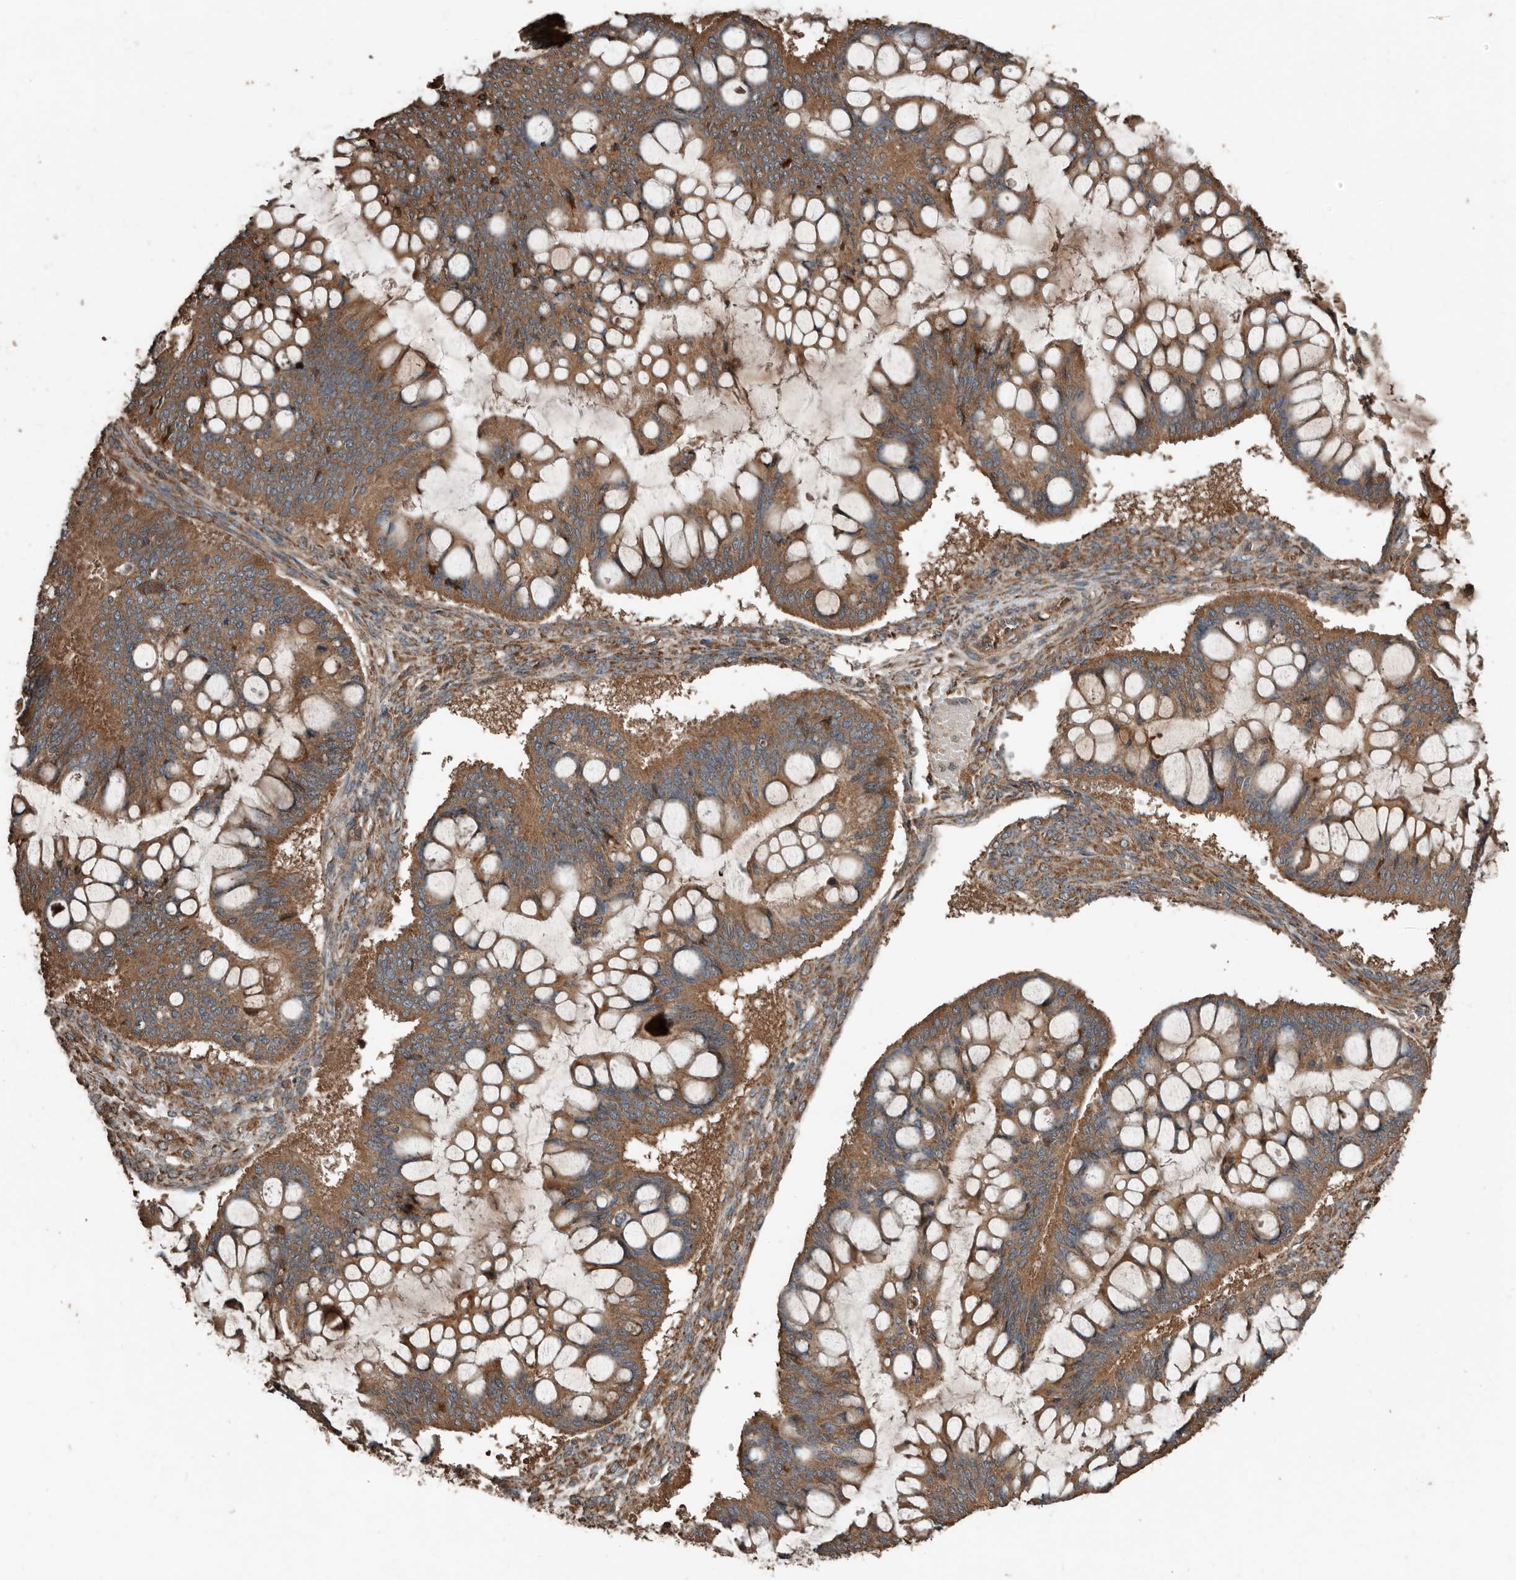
{"staining": {"intensity": "moderate", "quantity": ">75%", "location": "cytoplasmic/membranous"}, "tissue": "ovarian cancer", "cell_type": "Tumor cells", "image_type": "cancer", "snomed": [{"axis": "morphology", "description": "Cystadenocarcinoma, mucinous, NOS"}, {"axis": "topography", "description": "Ovary"}], "caption": "A photomicrograph of human mucinous cystadenocarcinoma (ovarian) stained for a protein exhibits moderate cytoplasmic/membranous brown staining in tumor cells.", "gene": "RNF207", "patient": {"sex": "female", "age": 73}}